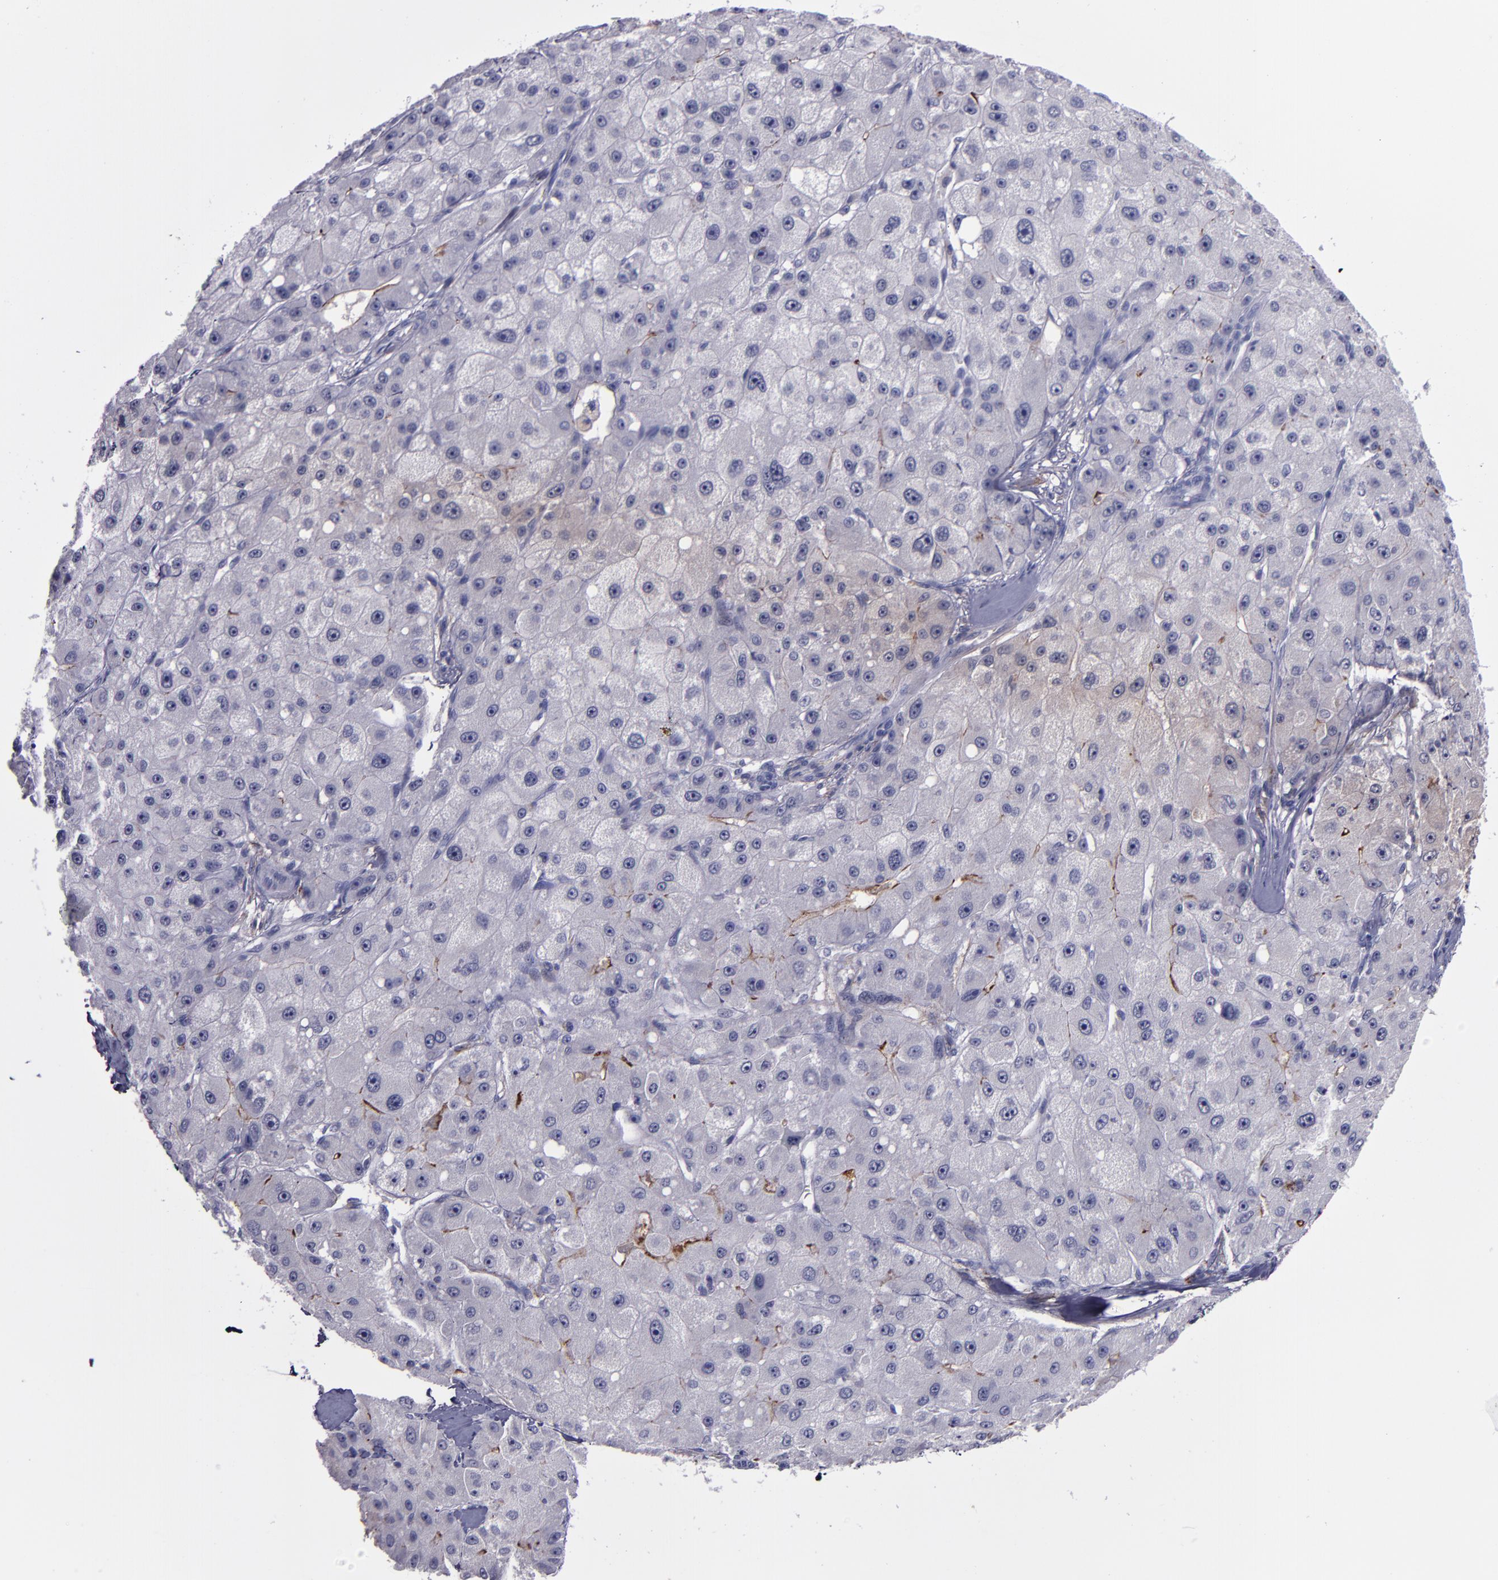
{"staining": {"intensity": "weak", "quantity": "<25%", "location": "cytoplasmic/membranous"}, "tissue": "liver cancer", "cell_type": "Tumor cells", "image_type": "cancer", "snomed": [{"axis": "morphology", "description": "Carcinoma, Hepatocellular, NOS"}, {"axis": "topography", "description": "Liver"}], "caption": "This histopathology image is of liver hepatocellular carcinoma stained with immunohistochemistry to label a protein in brown with the nuclei are counter-stained blue. There is no staining in tumor cells.", "gene": "MFGE8", "patient": {"sex": "male", "age": 80}}